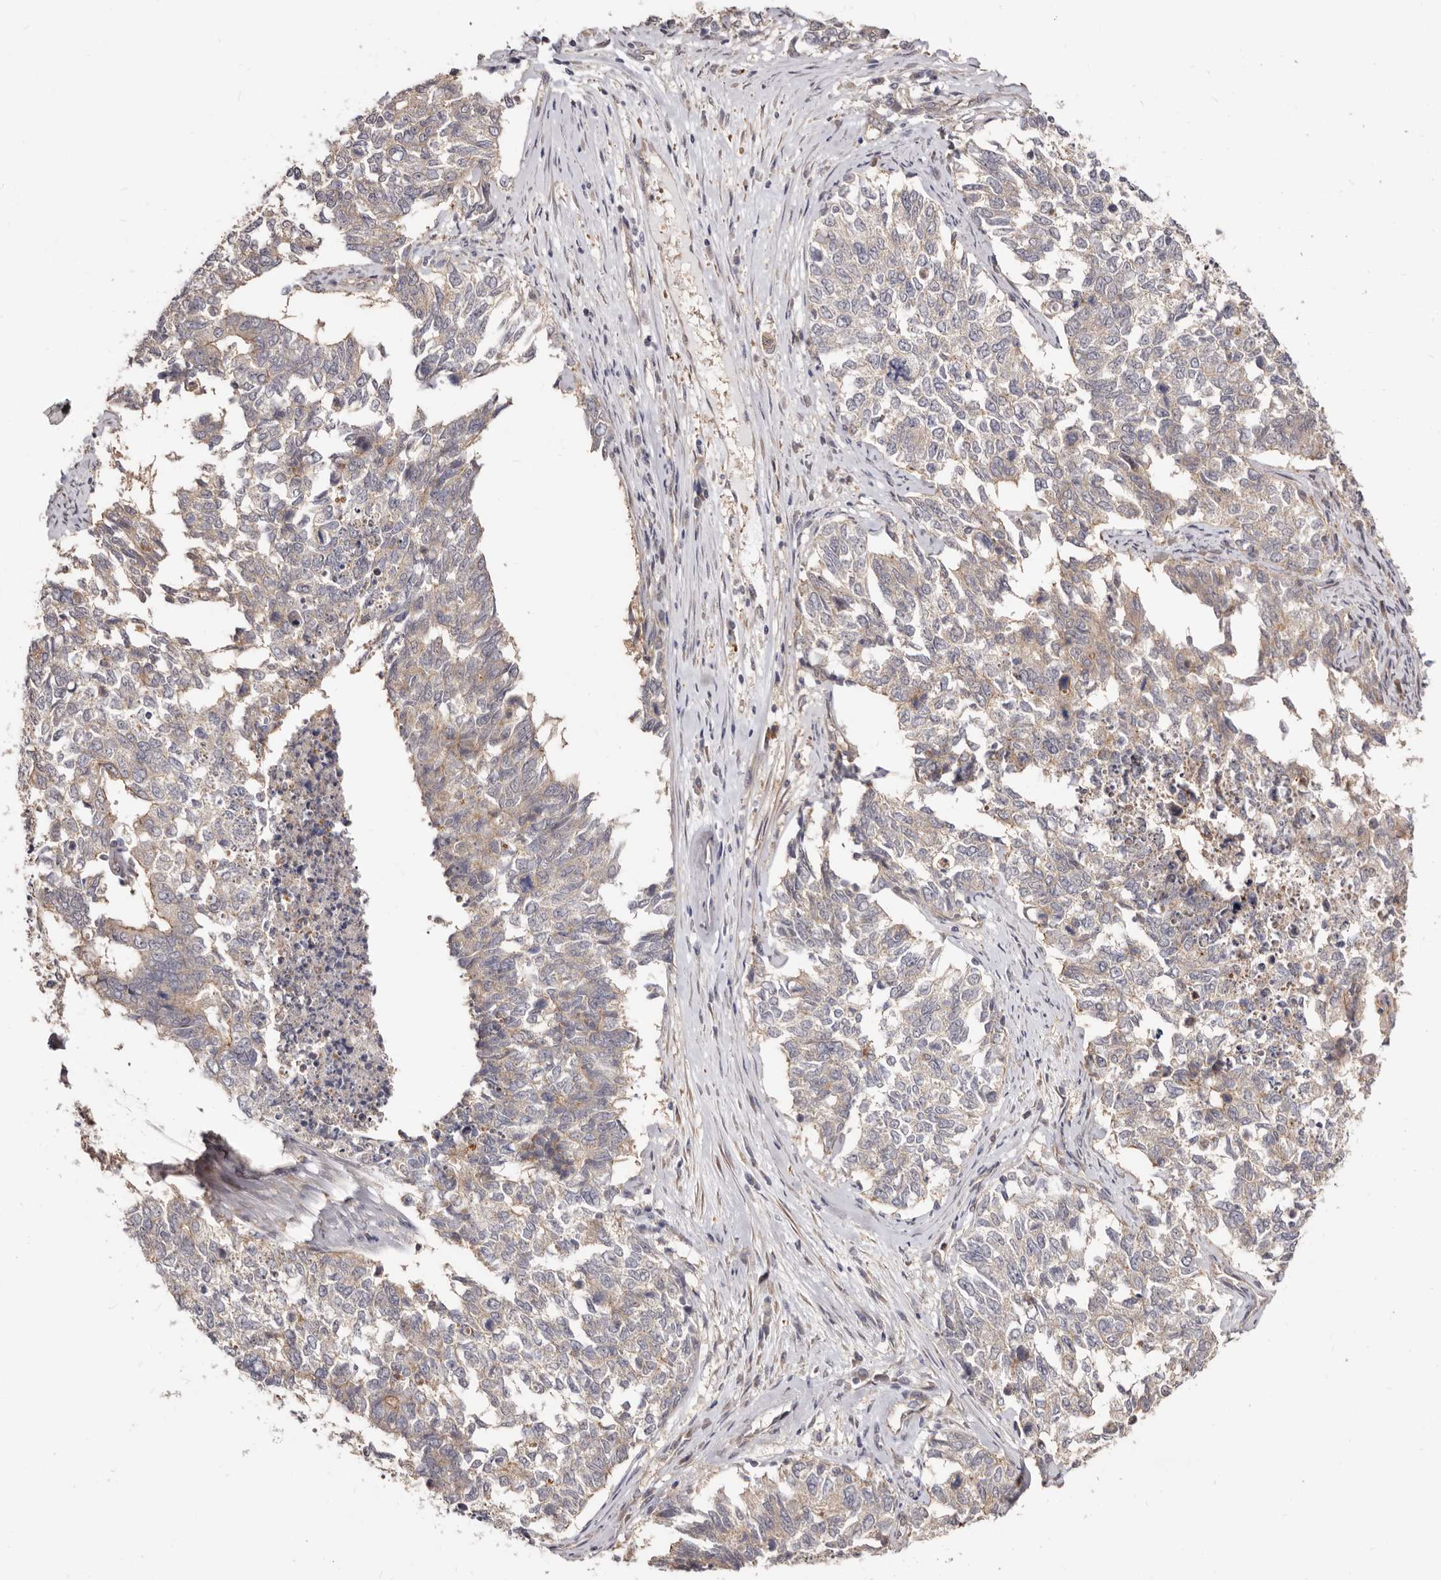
{"staining": {"intensity": "weak", "quantity": "<25%", "location": "cytoplasmic/membranous"}, "tissue": "cervical cancer", "cell_type": "Tumor cells", "image_type": "cancer", "snomed": [{"axis": "morphology", "description": "Squamous cell carcinoma, NOS"}, {"axis": "topography", "description": "Cervix"}], "caption": "DAB (3,3'-diaminobenzidine) immunohistochemical staining of squamous cell carcinoma (cervical) displays no significant positivity in tumor cells. Brightfield microscopy of immunohistochemistry (IHC) stained with DAB (brown) and hematoxylin (blue), captured at high magnification.", "gene": "GPATCH4", "patient": {"sex": "female", "age": 63}}